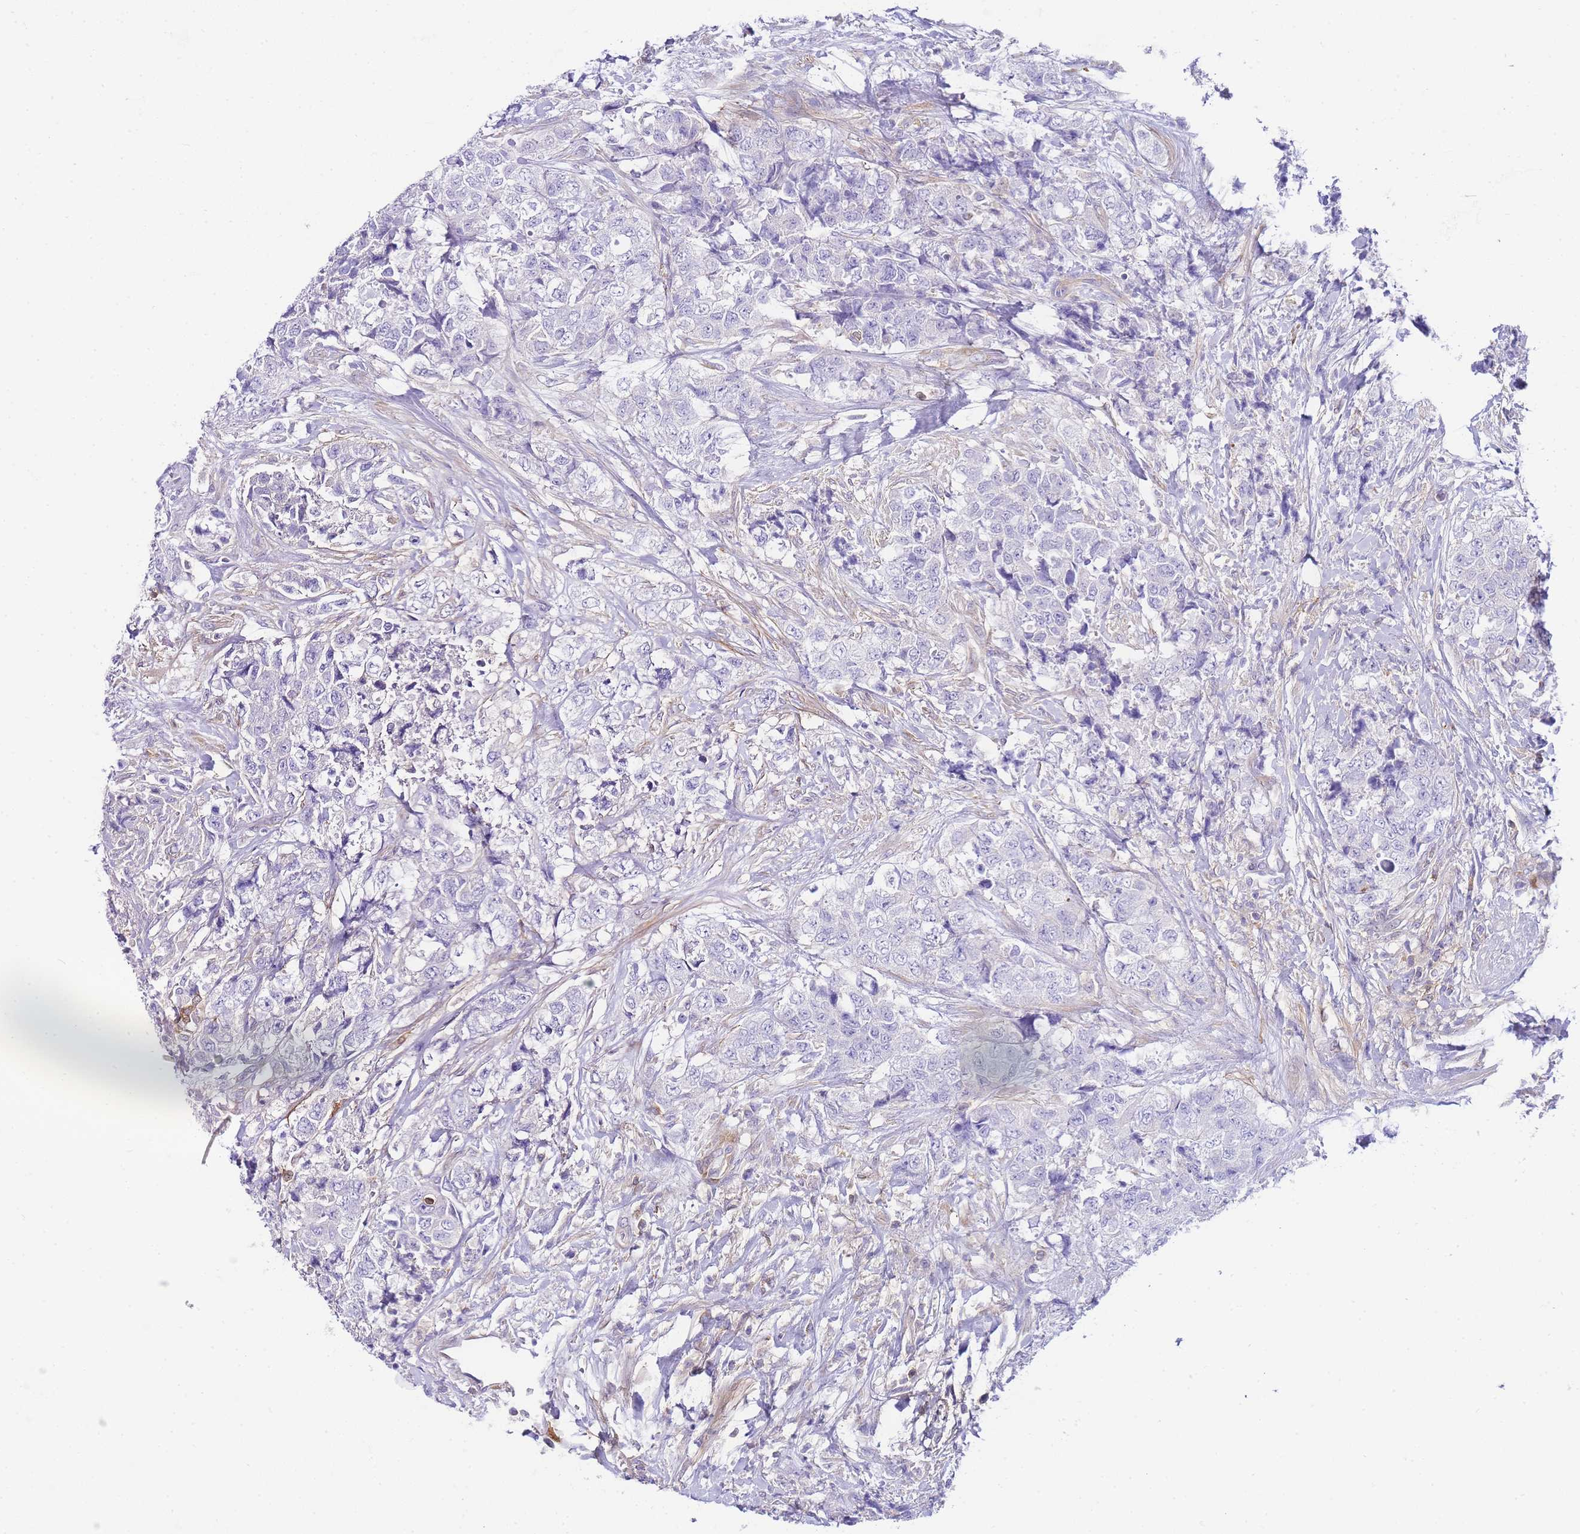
{"staining": {"intensity": "negative", "quantity": "none", "location": "none"}, "tissue": "urothelial cancer", "cell_type": "Tumor cells", "image_type": "cancer", "snomed": [{"axis": "morphology", "description": "Urothelial carcinoma, High grade"}, {"axis": "topography", "description": "Urinary bladder"}], "caption": "This is an immunohistochemistry (IHC) micrograph of human high-grade urothelial carcinoma. There is no staining in tumor cells.", "gene": "FBN3", "patient": {"sex": "female", "age": 78}}